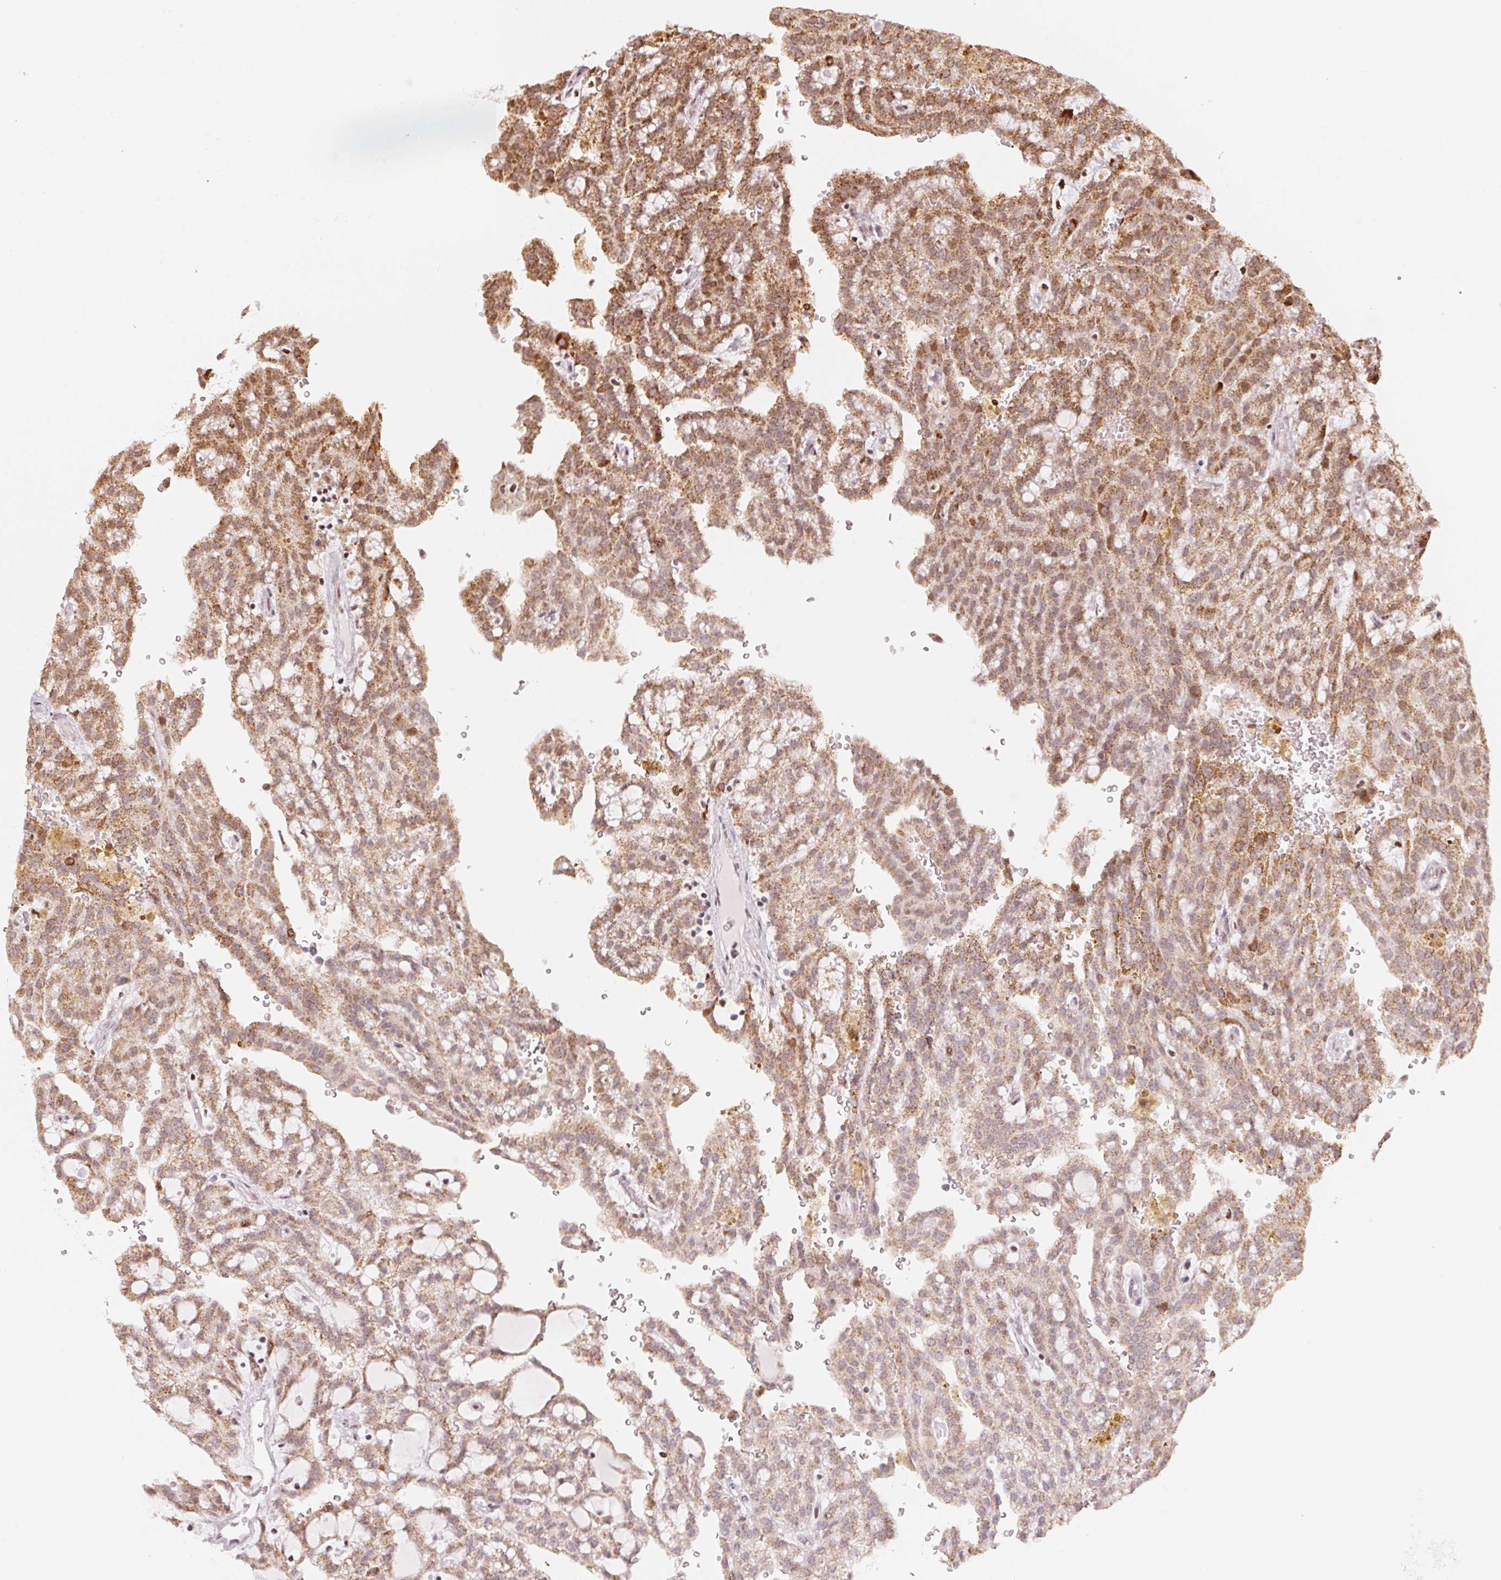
{"staining": {"intensity": "moderate", "quantity": ">75%", "location": "cytoplasmic/membranous,nuclear"}, "tissue": "renal cancer", "cell_type": "Tumor cells", "image_type": "cancer", "snomed": [{"axis": "morphology", "description": "Adenocarcinoma, NOS"}, {"axis": "topography", "description": "Kidney"}], "caption": "This micrograph displays renal adenocarcinoma stained with immunohistochemistry (IHC) to label a protein in brown. The cytoplasmic/membranous and nuclear of tumor cells show moderate positivity for the protein. Nuclei are counter-stained blue.", "gene": "KAT6A", "patient": {"sex": "male", "age": 63}}